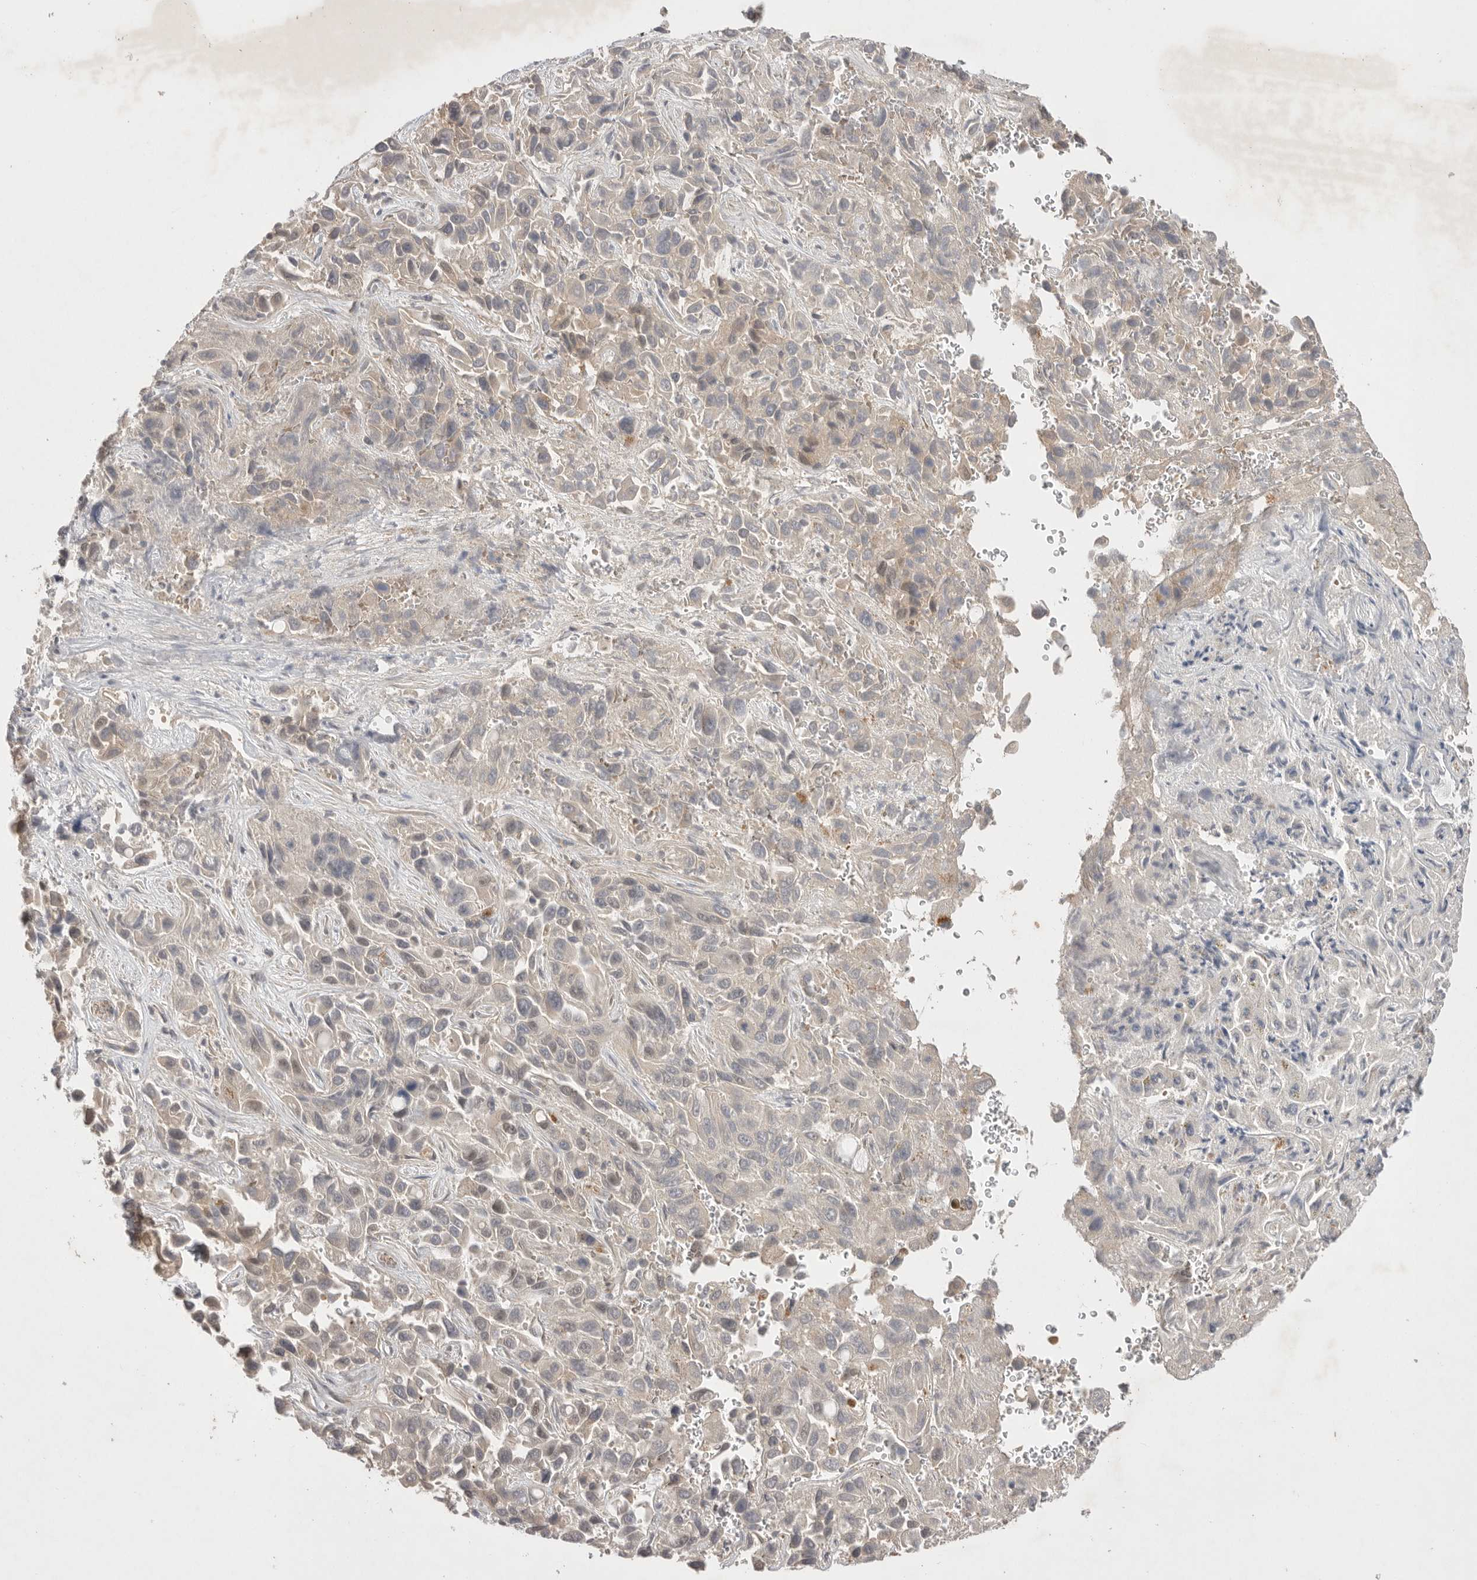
{"staining": {"intensity": "weak", "quantity": "<25%", "location": "cytoplasmic/membranous"}, "tissue": "liver cancer", "cell_type": "Tumor cells", "image_type": "cancer", "snomed": [{"axis": "morphology", "description": "Cholangiocarcinoma"}, {"axis": "topography", "description": "Liver"}], "caption": "Tumor cells are negative for brown protein staining in liver cancer (cholangiocarcinoma).", "gene": "NRCAM", "patient": {"sex": "female", "age": 52}}